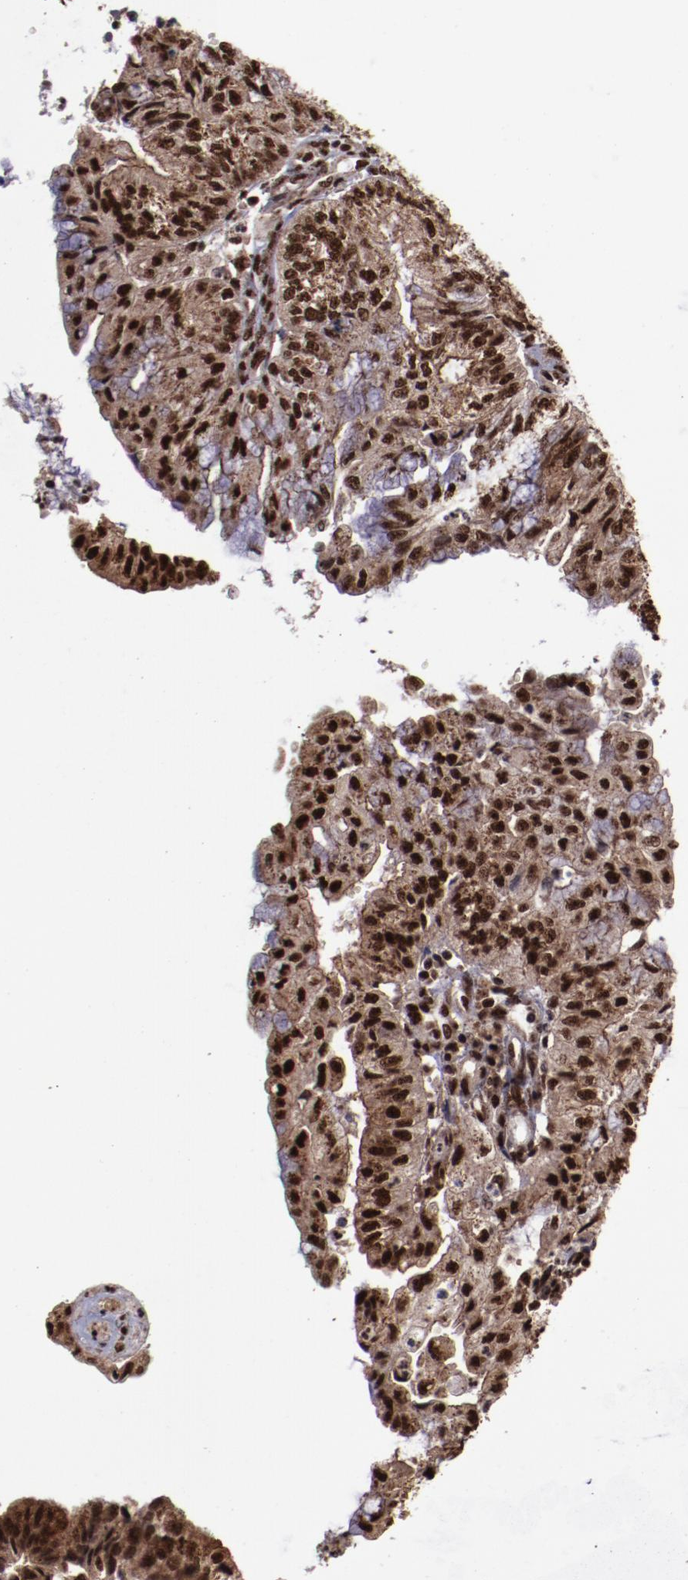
{"staining": {"intensity": "moderate", "quantity": ">75%", "location": "cytoplasmic/membranous,nuclear"}, "tissue": "endometrial cancer", "cell_type": "Tumor cells", "image_type": "cancer", "snomed": [{"axis": "morphology", "description": "Adenocarcinoma, NOS"}, {"axis": "topography", "description": "Endometrium"}], "caption": "Human endometrial cancer (adenocarcinoma) stained for a protein (brown) reveals moderate cytoplasmic/membranous and nuclear positive staining in about >75% of tumor cells.", "gene": "SNW1", "patient": {"sex": "female", "age": 59}}